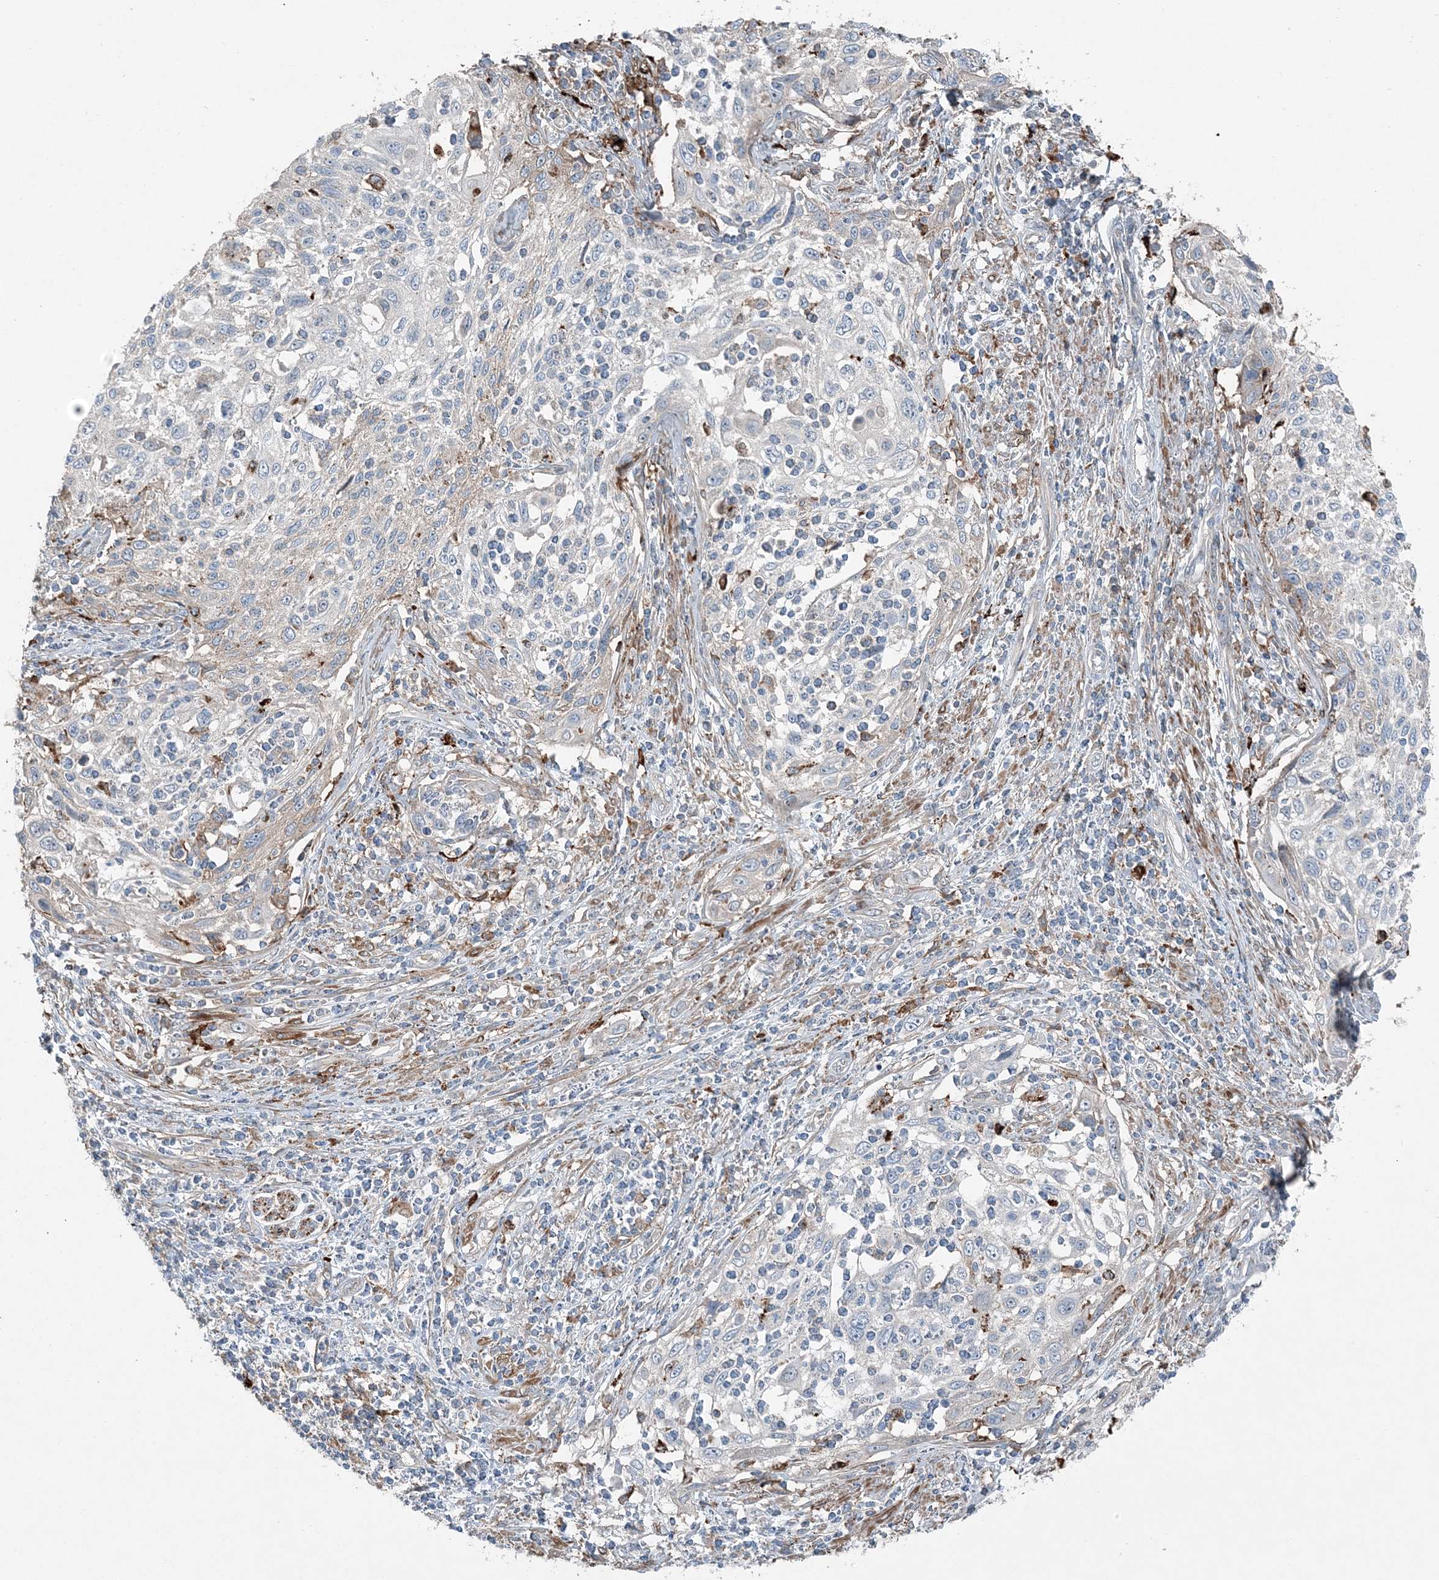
{"staining": {"intensity": "negative", "quantity": "none", "location": "none"}, "tissue": "cervical cancer", "cell_type": "Tumor cells", "image_type": "cancer", "snomed": [{"axis": "morphology", "description": "Squamous cell carcinoma, NOS"}, {"axis": "topography", "description": "Cervix"}], "caption": "IHC histopathology image of neoplastic tissue: human cervical cancer stained with DAB displays no significant protein staining in tumor cells.", "gene": "KY", "patient": {"sex": "female", "age": 70}}